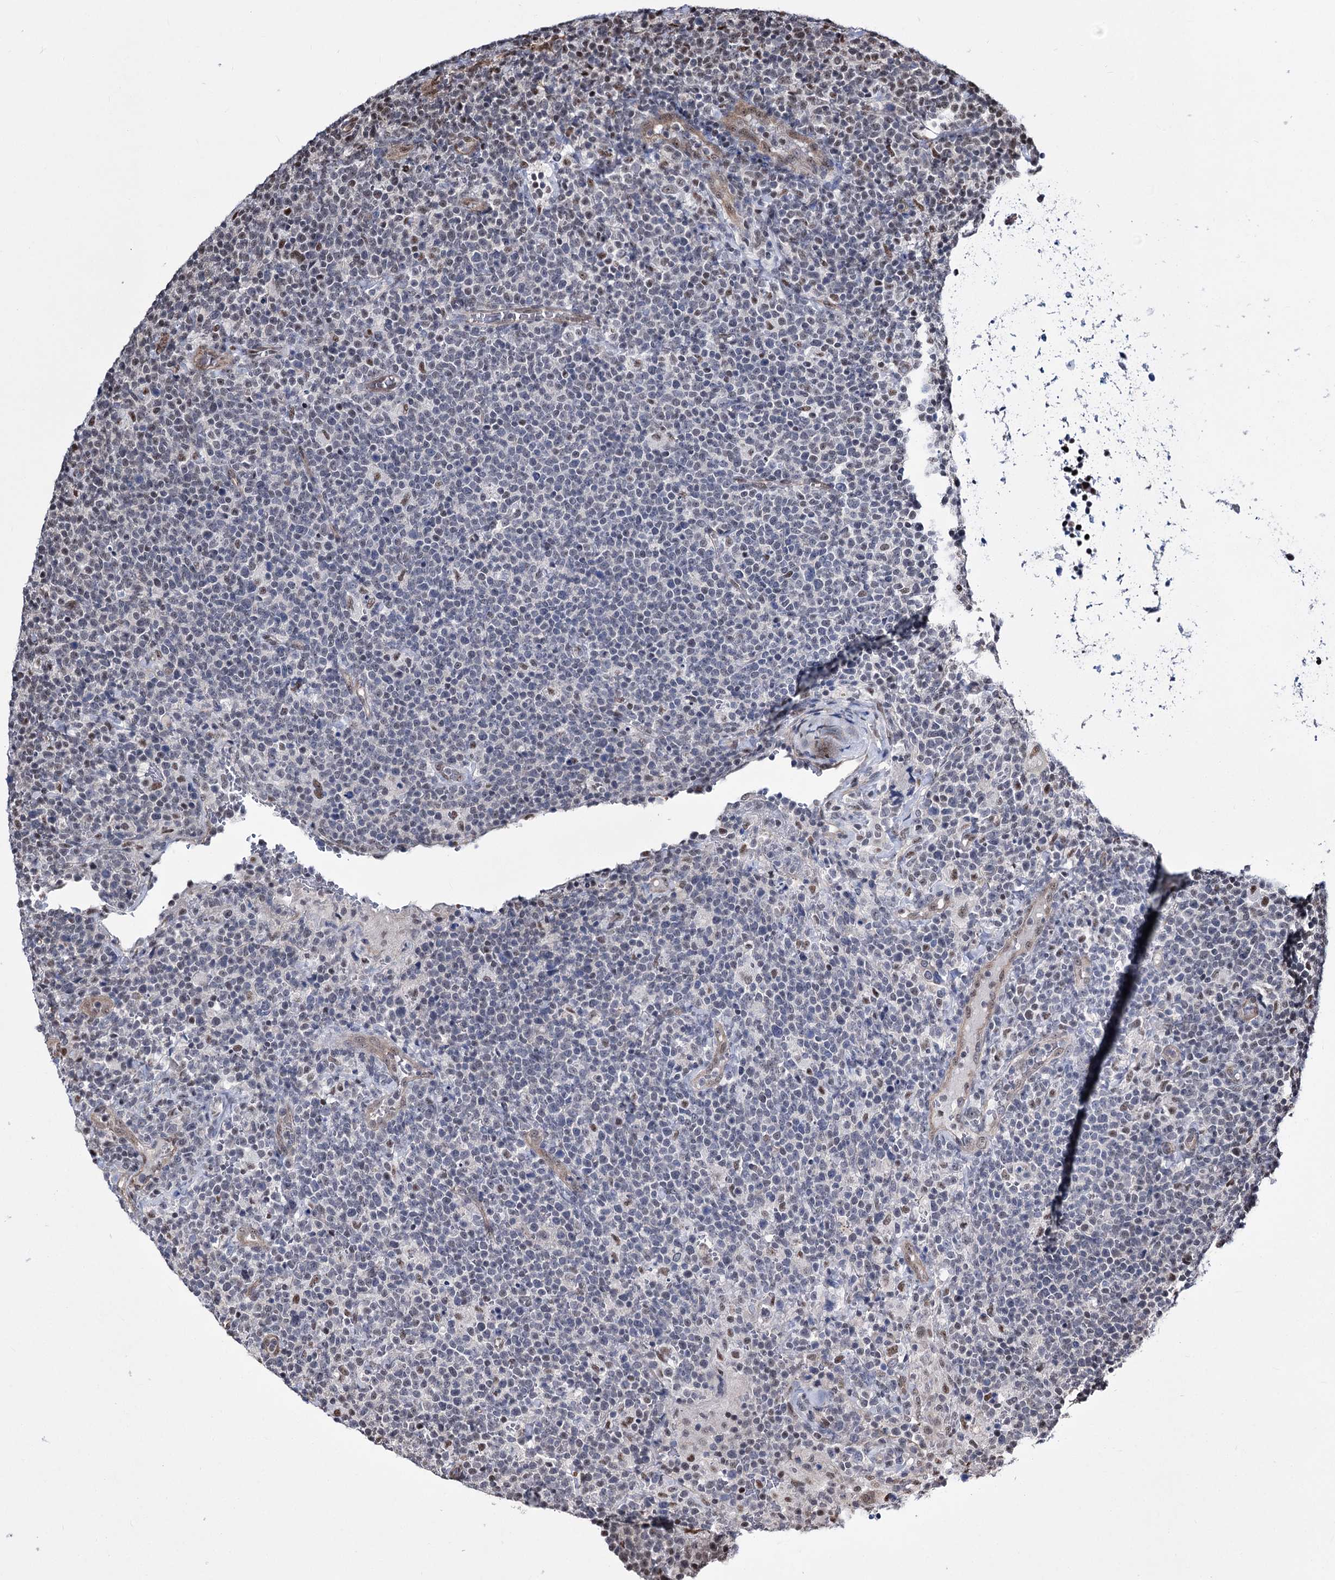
{"staining": {"intensity": "moderate", "quantity": "<25%", "location": "nuclear"}, "tissue": "lymphoma", "cell_type": "Tumor cells", "image_type": "cancer", "snomed": [{"axis": "morphology", "description": "Malignant lymphoma, non-Hodgkin's type, High grade"}, {"axis": "topography", "description": "Lymph node"}], "caption": "High-grade malignant lymphoma, non-Hodgkin's type stained with DAB immunohistochemistry (IHC) displays low levels of moderate nuclear expression in about <25% of tumor cells.", "gene": "CHMP7", "patient": {"sex": "male", "age": 61}}